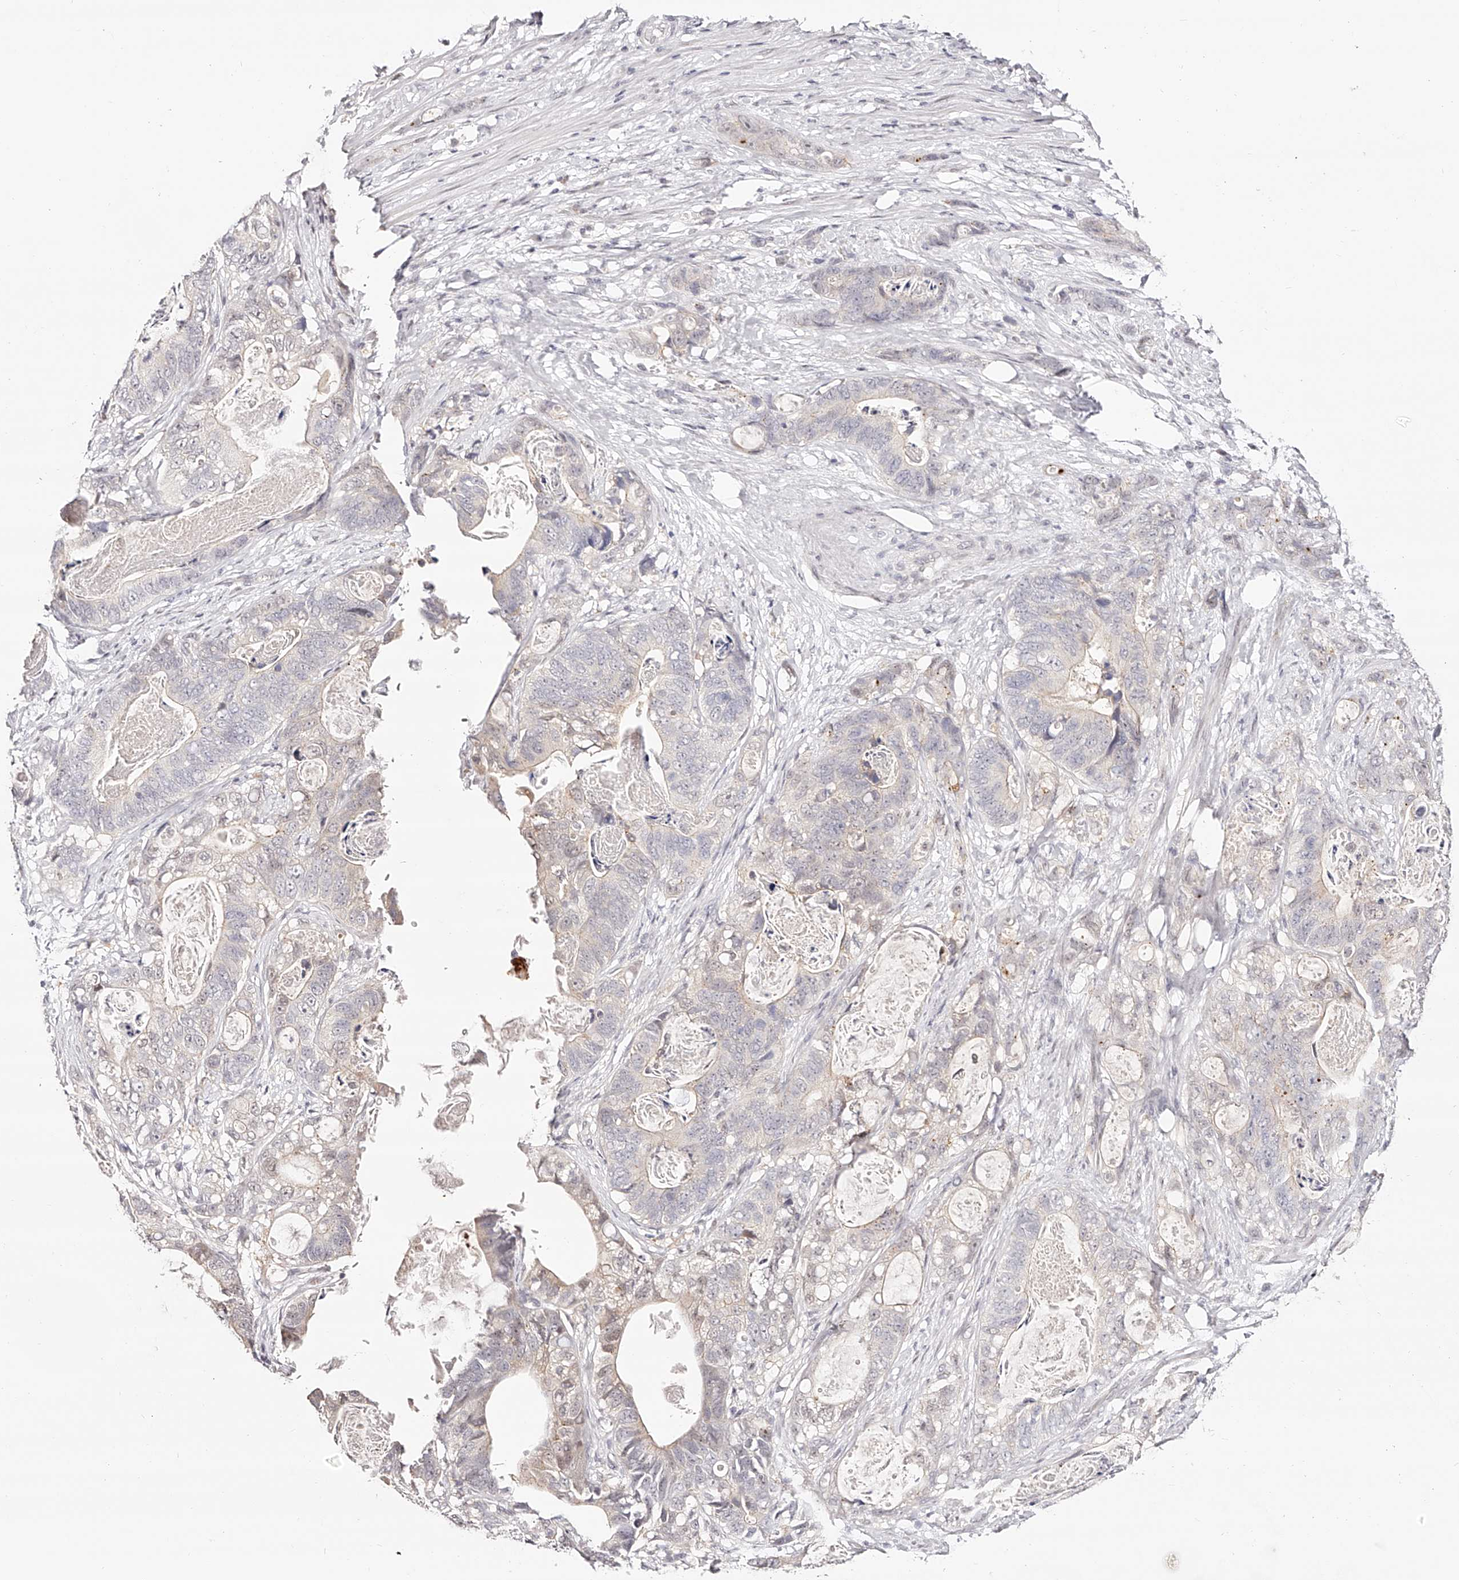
{"staining": {"intensity": "negative", "quantity": "none", "location": "none"}, "tissue": "stomach cancer", "cell_type": "Tumor cells", "image_type": "cancer", "snomed": [{"axis": "morphology", "description": "Normal tissue, NOS"}, {"axis": "morphology", "description": "Adenocarcinoma, NOS"}, {"axis": "topography", "description": "Stomach"}], "caption": "IHC of adenocarcinoma (stomach) demonstrates no positivity in tumor cells. The staining is performed using DAB (3,3'-diaminobenzidine) brown chromogen with nuclei counter-stained in using hematoxylin.", "gene": "USF3", "patient": {"sex": "female", "age": 89}}